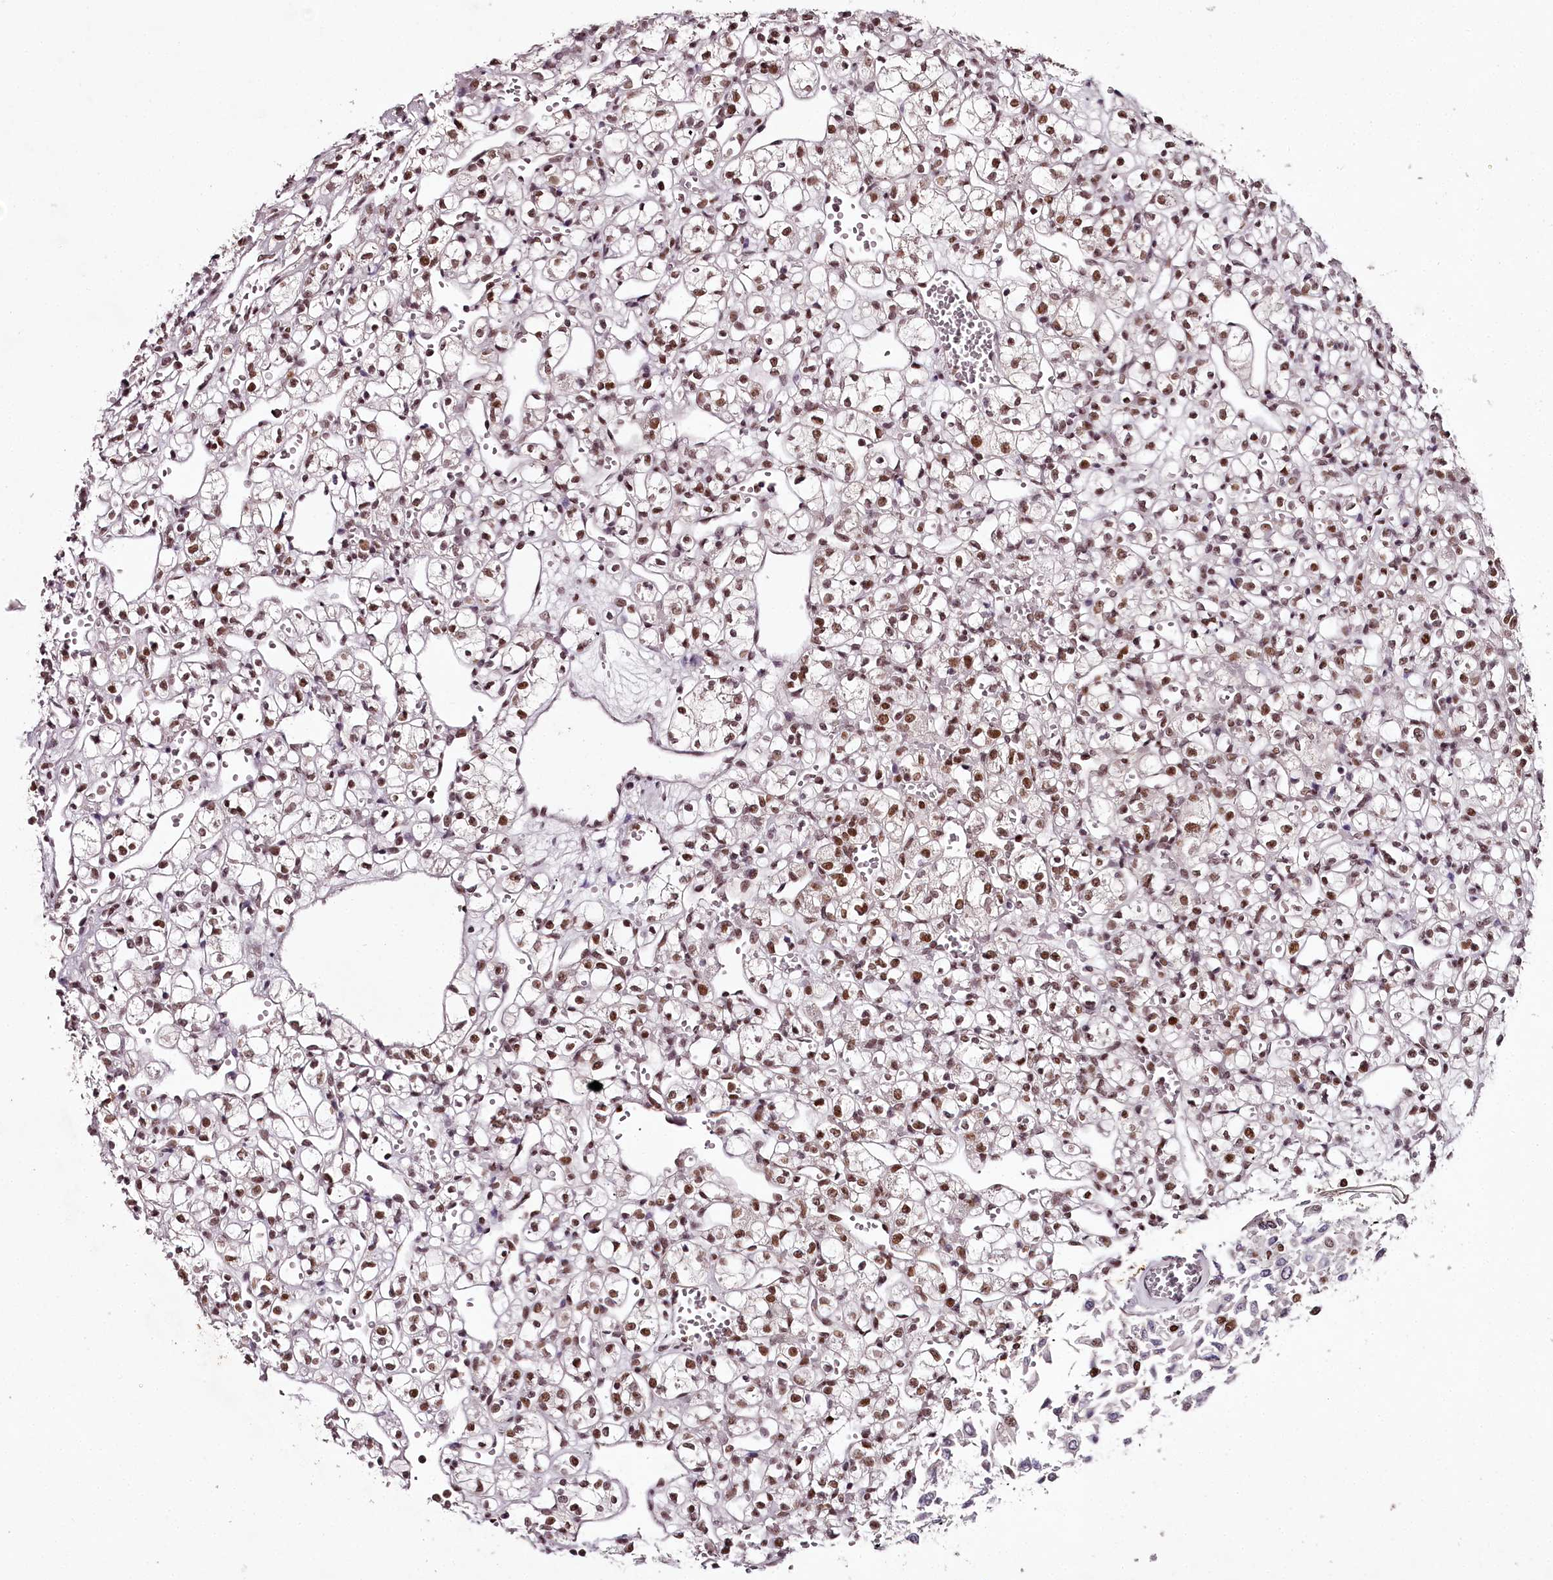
{"staining": {"intensity": "moderate", "quantity": ">75%", "location": "nuclear"}, "tissue": "renal cancer", "cell_type": "Tumor cells", "image_type": "cancer", "snomed": [{"axis": "morphology", "description": "Adenocarcinoma, NOS"}, {"axis": "topography", "description": "Kidney"}], "caption": "Immunohistochemical staining of human renal adenocarcinoma displays medium levels of moderate nuclear expression in about >75% of tumor cells. (DAB IHC, brown staining for protein, blue staining for nuclei).", "gene": "PSPC1", "patient": {"sex": "female", "age": 59}}